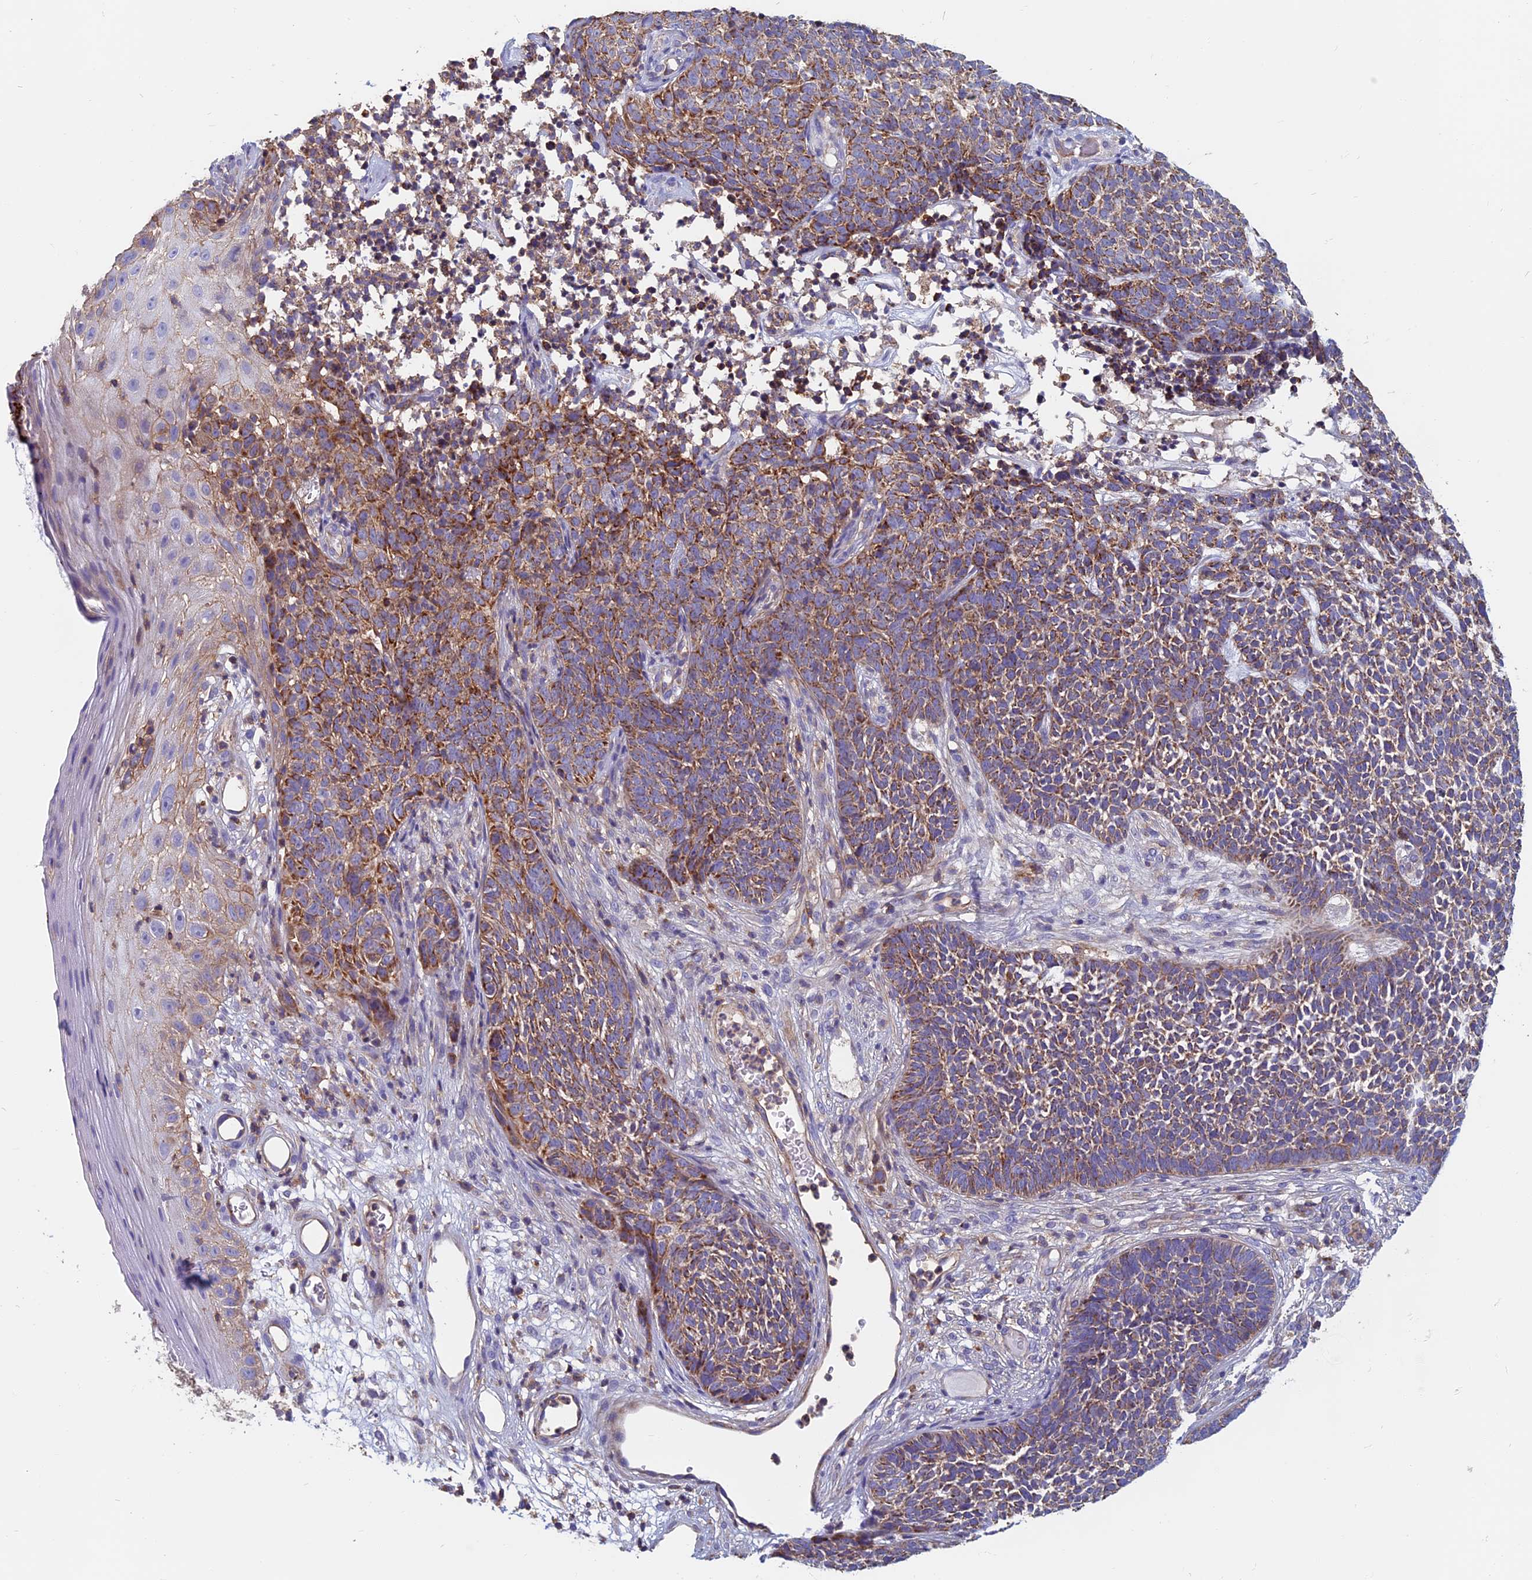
{"staining": {"intensity": "moderate", "quantity": ">75%", "location": "cytoplasmic/membranous"}, "tissue": "skin cancer", "cell_type": "Tumor cells", "image_type": "cancer", "snomed": [{"axis": "morphology", "description": "Basal cell carcinoma"}, {"axis": "topography", "description": "Skin"}], "caption": "The micrograph demonstrates immunohistochemical staining of basal cell carcinoma (skin). There is moderate cytoplasmic/membranous expression is seen in about >75% of tumor cells.", "gene": "HSD17B8", "patient": {"sex": "female", "age": 84}}